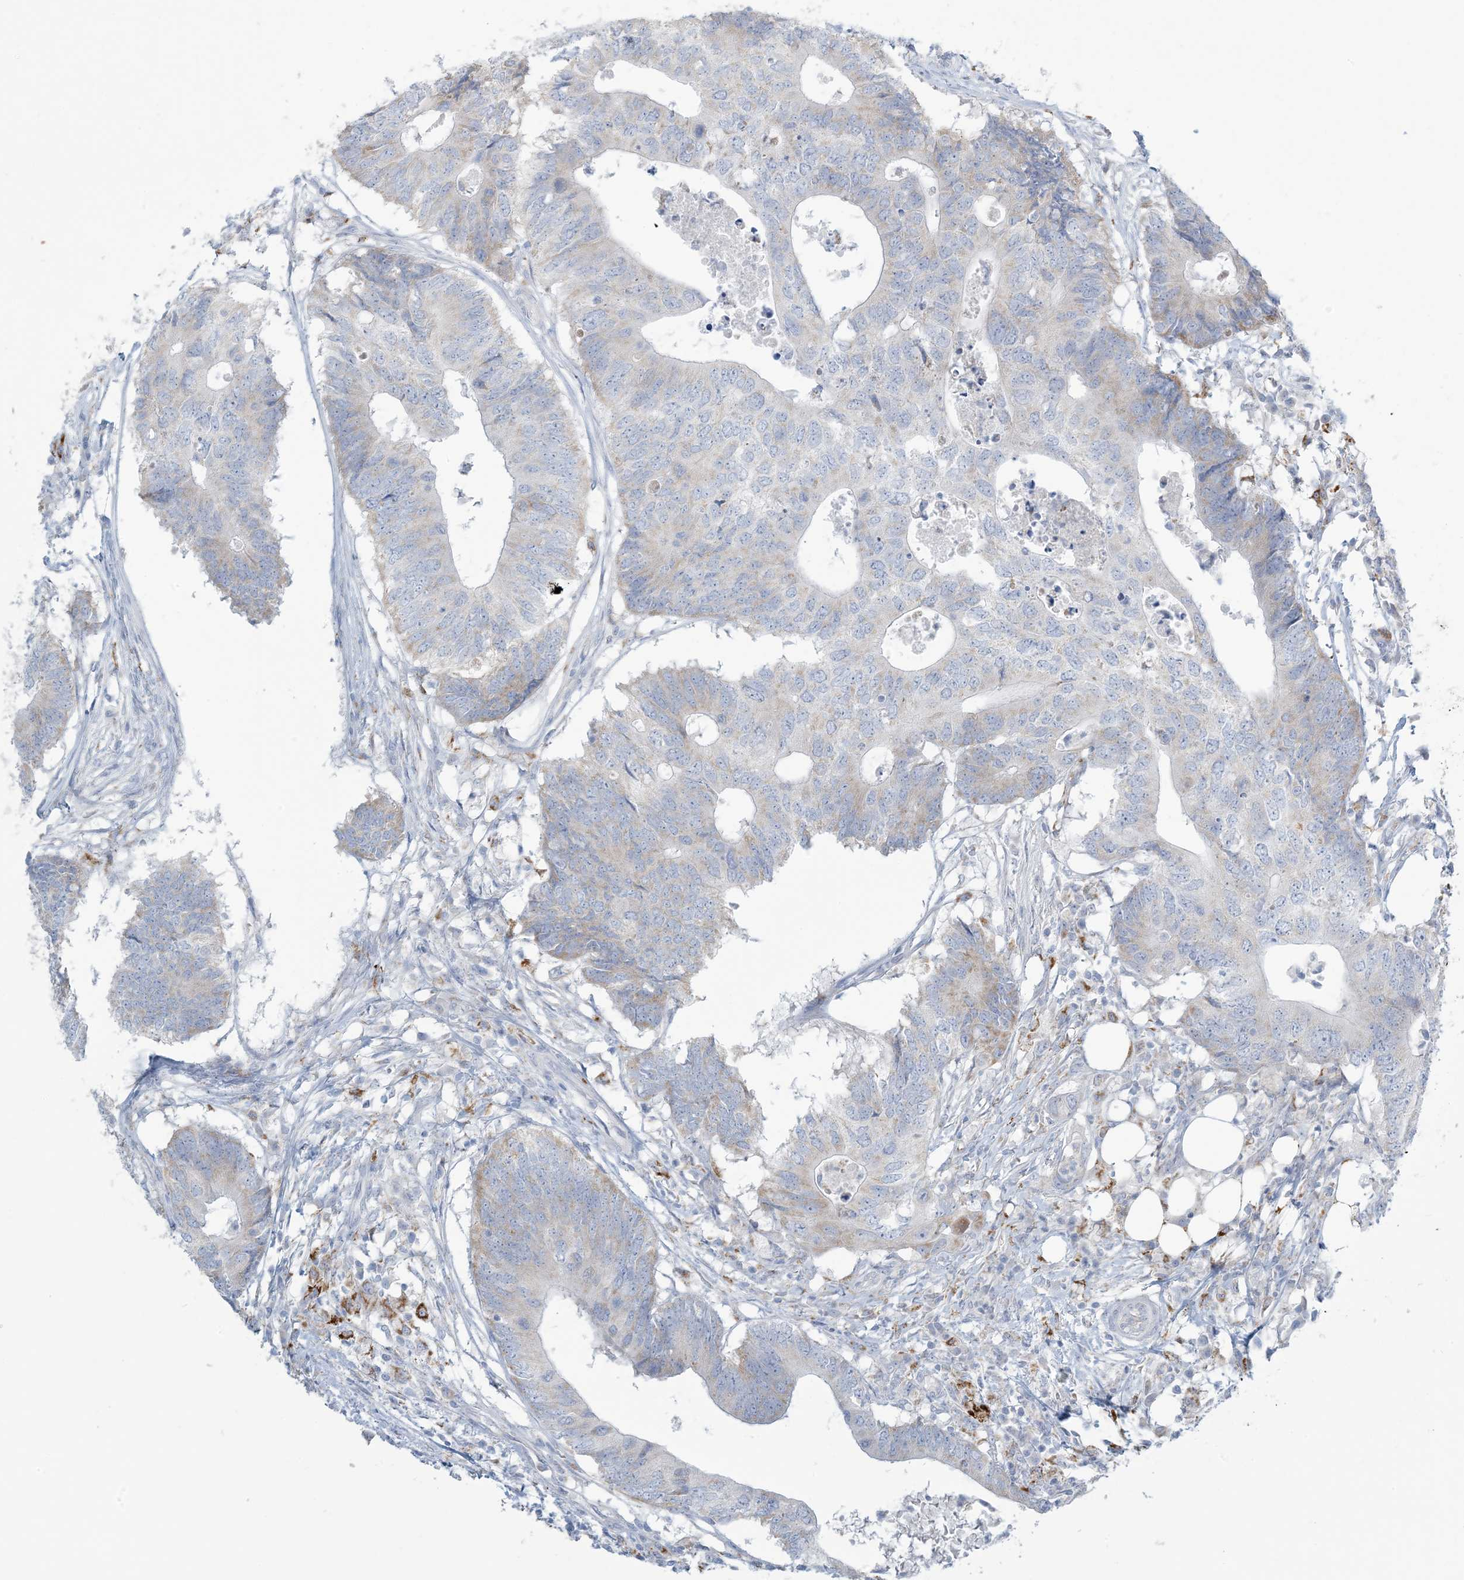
{"staining": {"intensity": "weak", "quantity": "<25%", "location": "cytoplasmic/membranous"}, "tissue": "colorectal cancer", "cell_type": "Tumor cells", "image_type": "cancer", "snomed": [{"axis": "morphology", "description": "Adenocarcinoma, NOS"}, {"axis": "topography", "description": "Colon"}], "caption": "DAB (3,3'-diaminobenzidine) immunohistochemical staining of human colorectal cancer (adenocarcinoma) exhibits no significant staining in tumor cells.", "gene": "ZDHHC4", "patient": {"sex": "male", "age": 71}}